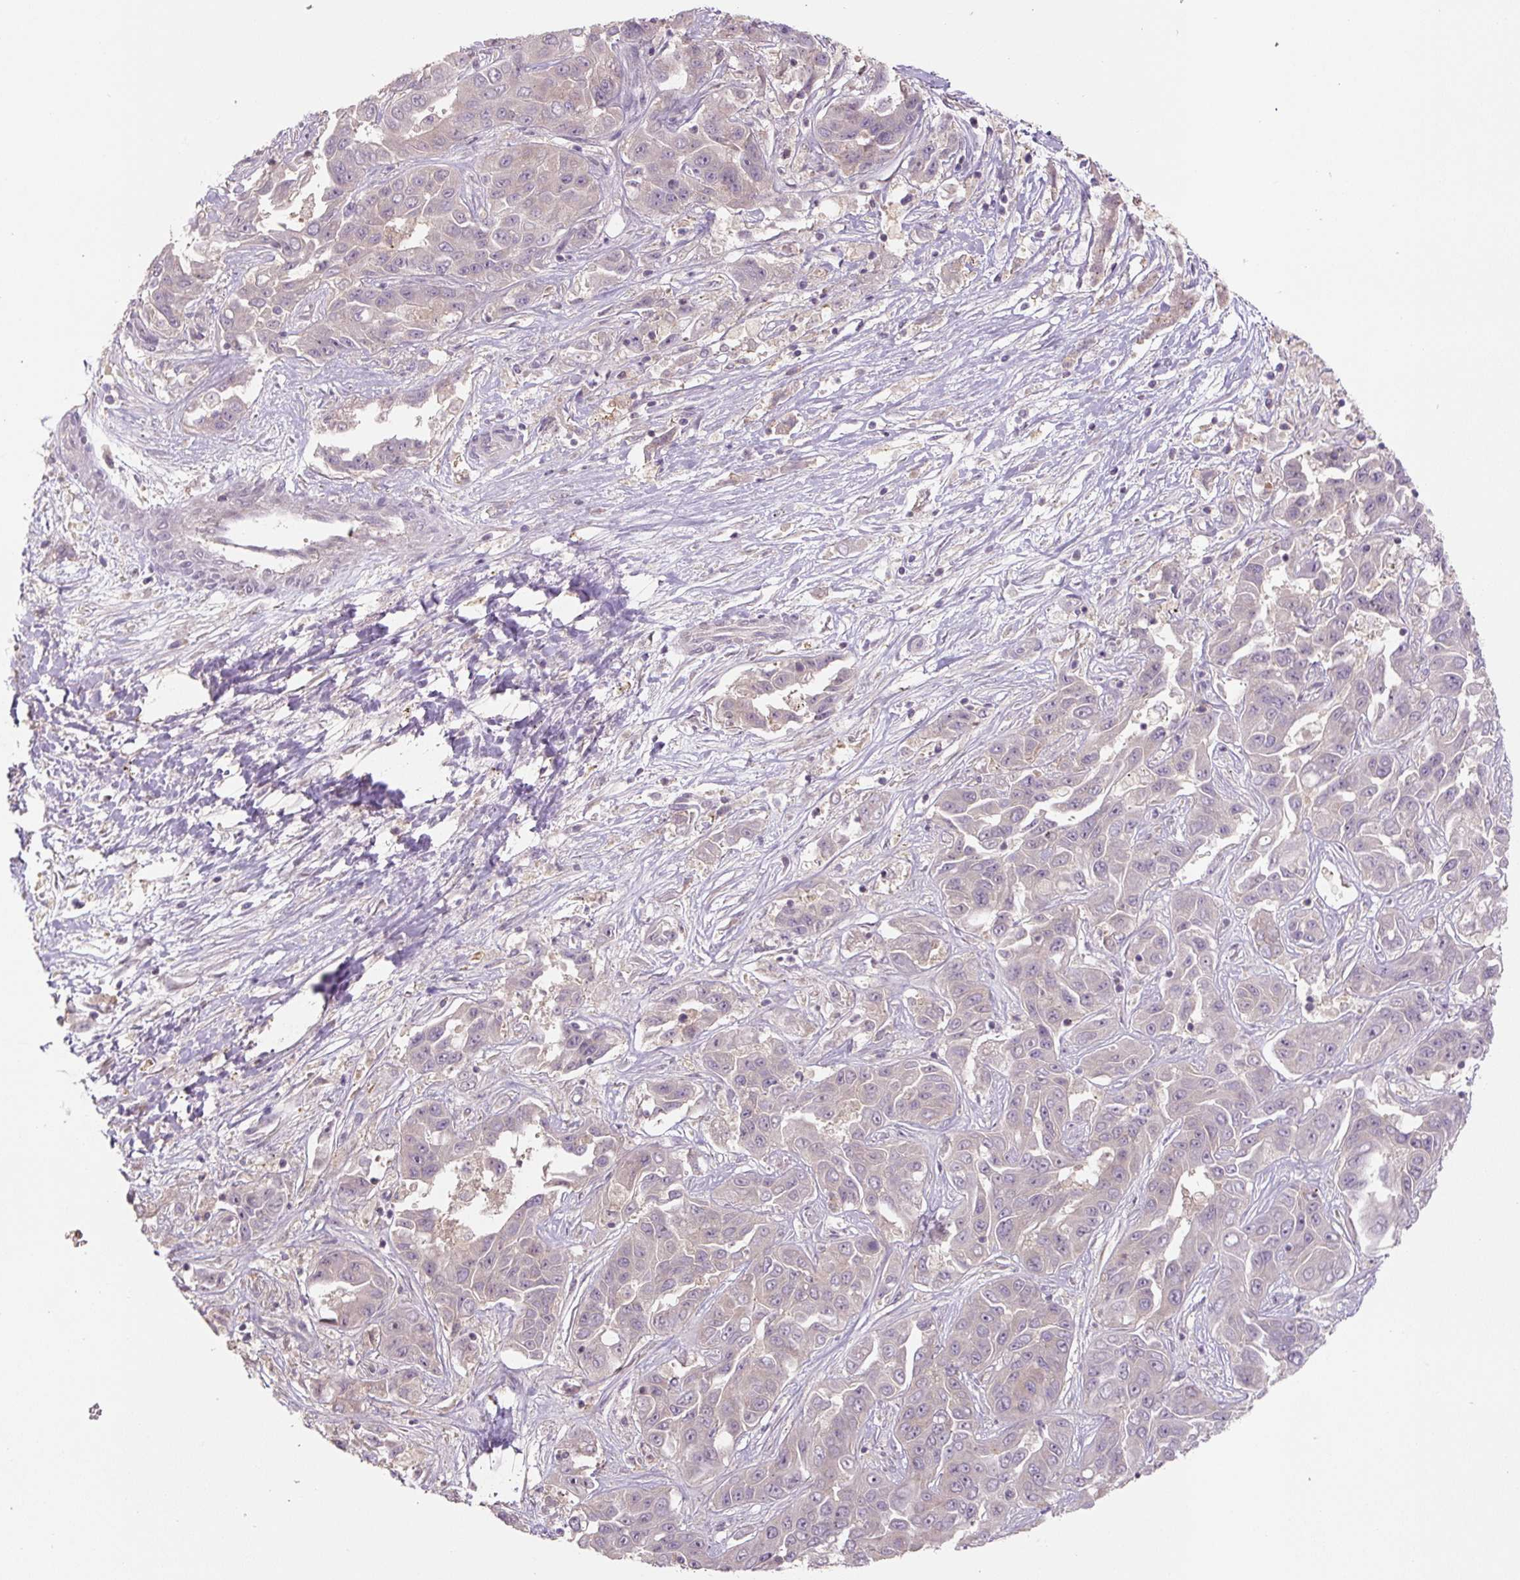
{"staining": {"intensity": "negative", "quantity": "none", "location": "none"}, "tissue": "liver cancer", "cell_type": "Tumor cells", "image_type": "cancer", "snomed": [{"axis": "morphology", "description": "Cholangiocarcinoma"}, {"axis": "topography", "description": "Liver"}], "caption": "This micrograph is of liver cancer (cholangiocarcinoma) stained with immunohistochemistry (IHC) to label a protein in brown with the nuclei are counter-stained blue. There is no expression in tumor cells.", "gene": "C2orf73", "patient": {"sex": "female", "age": 52}}